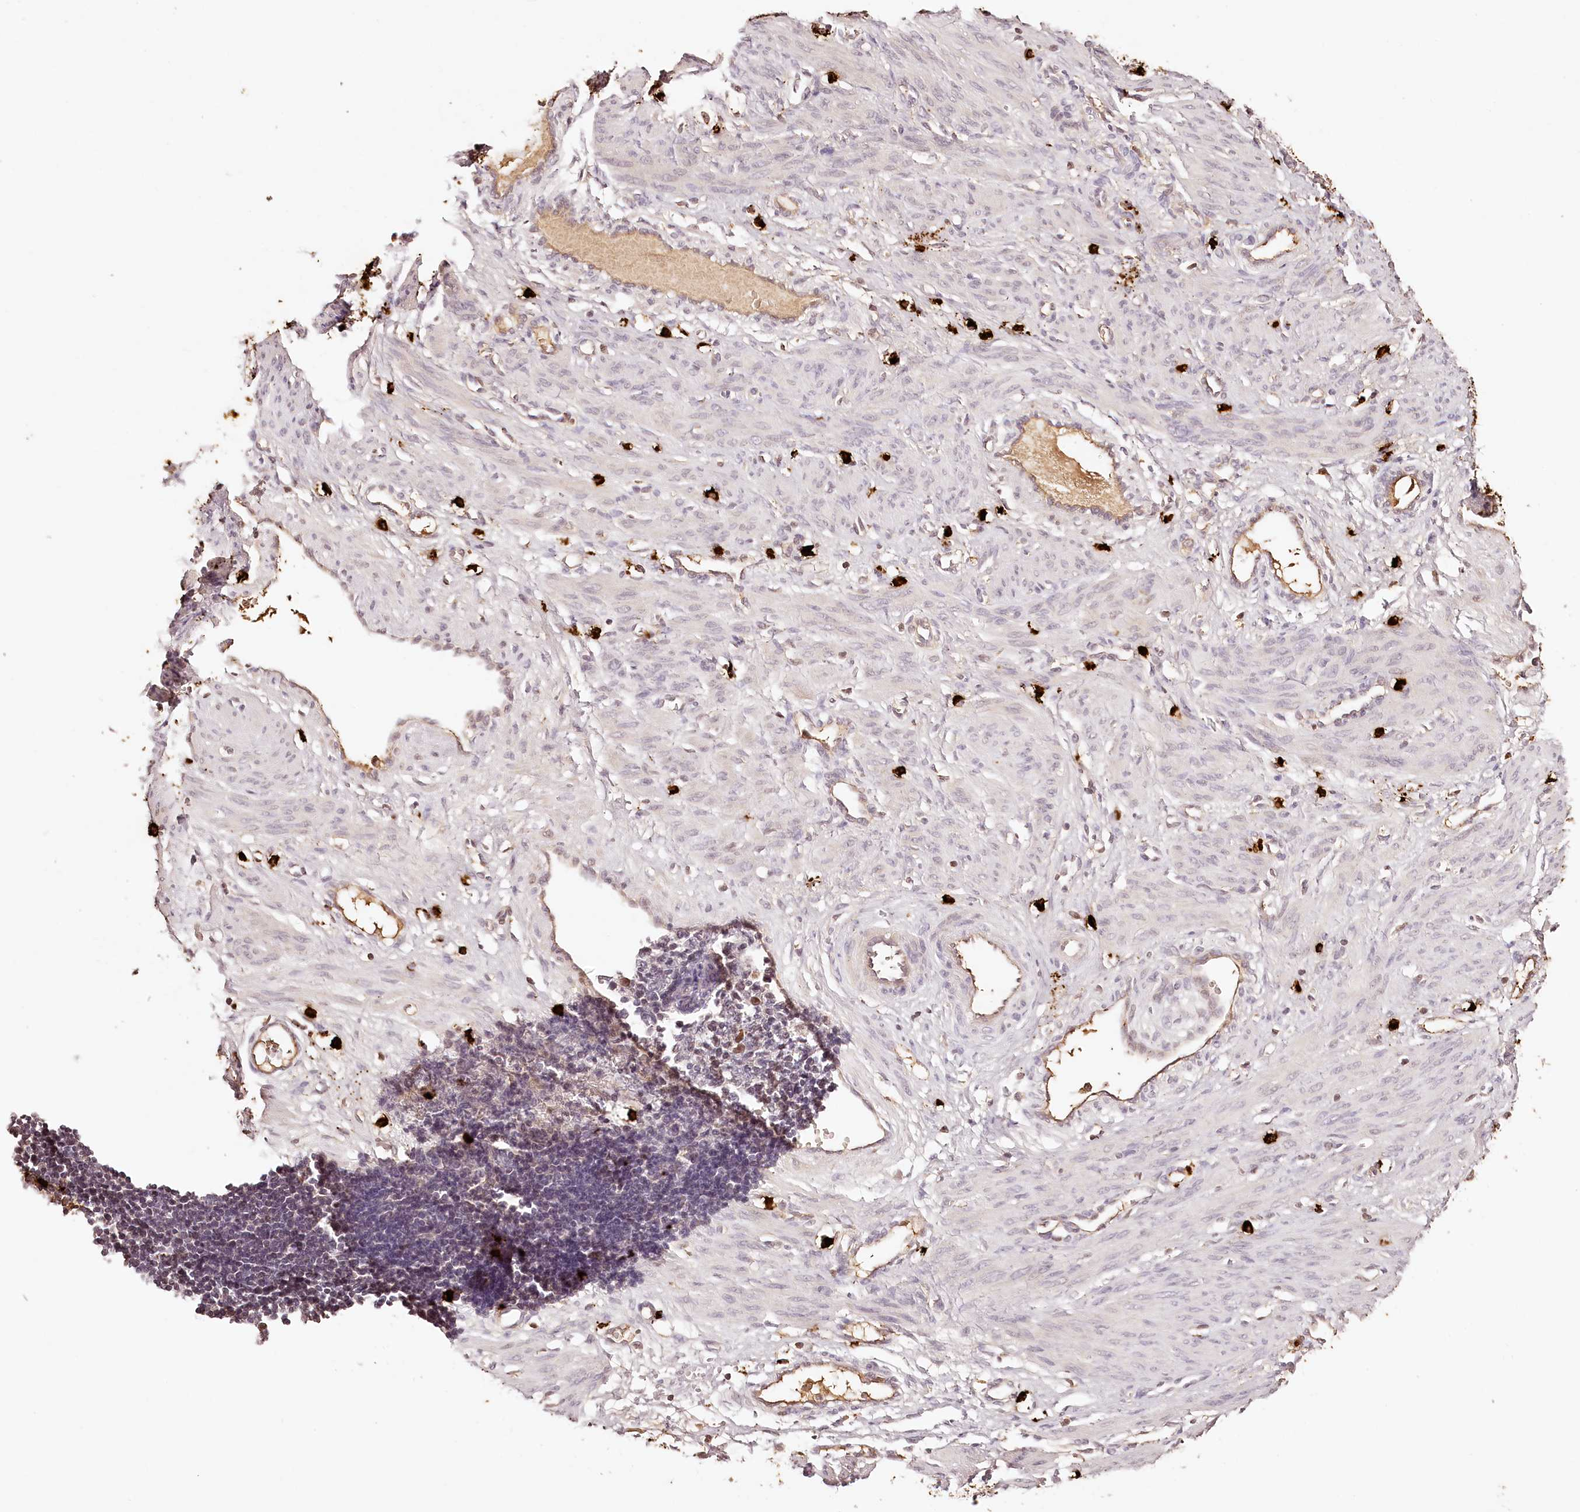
{"staining": {"intensity": "negative", "quantity": "none", "location": "none"}, "tissue": "smooth muscle", "cell_type": "Smooth muscle cells", "image_type": "normal", "snomed": [{"axis": "morphology", "description": "Normal tissue, NOS"}, {"axis": "topography", "description": "Endometrium"}], "caption": "Protein analysis of normal smooth muscle exhibits no significant positivity in smooth muscle cells. (DAB immunohistochemistry visualized using brightfield microscopy, high magnification).", "gene": "SYNGR1", "patient": {"sex": "female", "age": 33}}